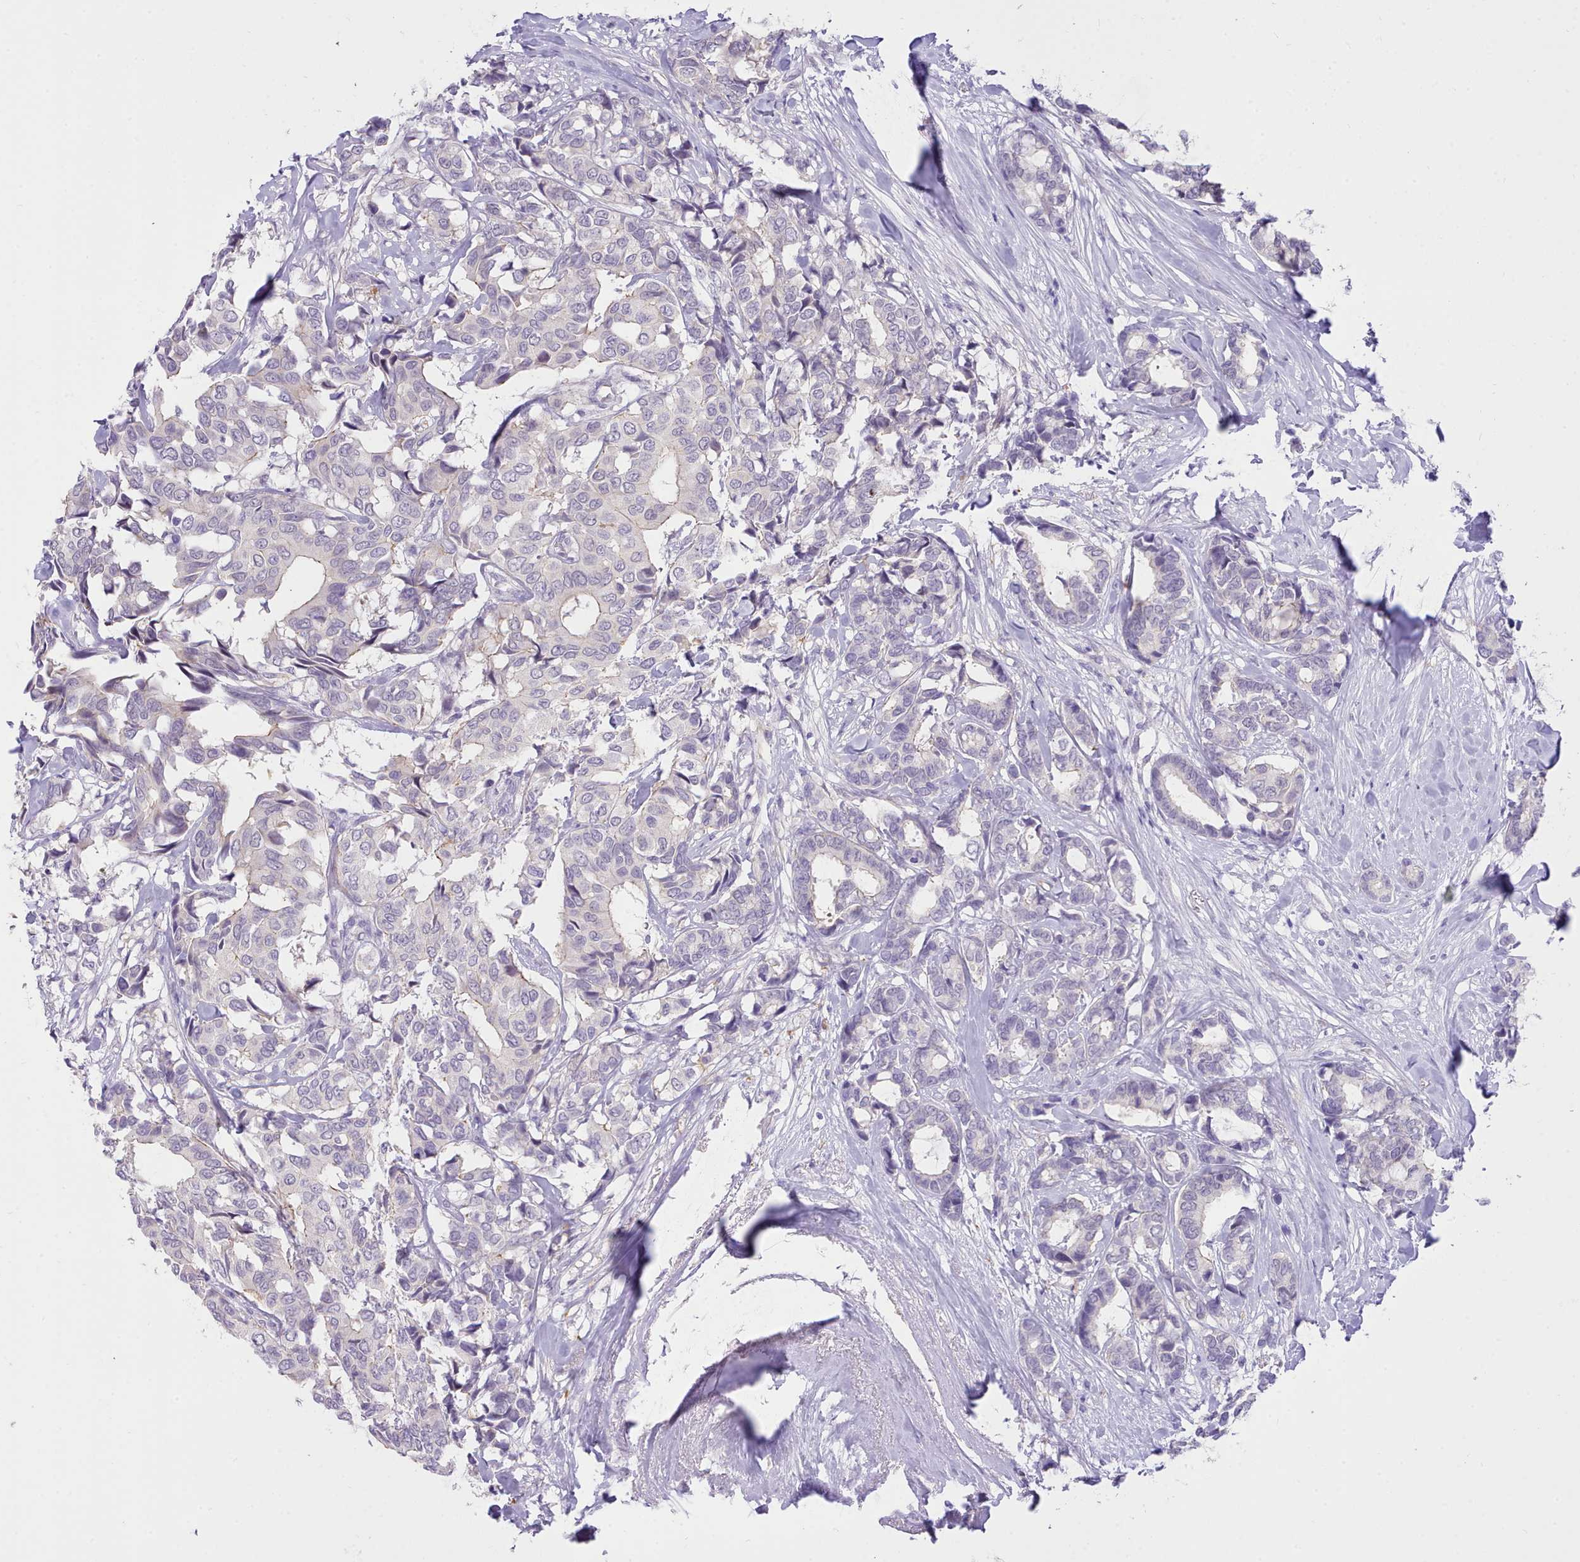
{"staining": {"intensity": "negative", "quantity": "none", "location": "none"}, "tissue": "breast cancer", "cell_type": "Tumor cells", "image_type": "cancer", "snomed": [{"axis": "morphology", "description": "Duct carcinoma"}, {"axis": "topography", "description": "Breast"}], "caption": "Histopathology image shows no protein positivity in tumor cells of infiltrating ductal carcinoma (breast) tissue.", "gene": "LRRC37A", "patient": {"sex": "female", "age": 87}}